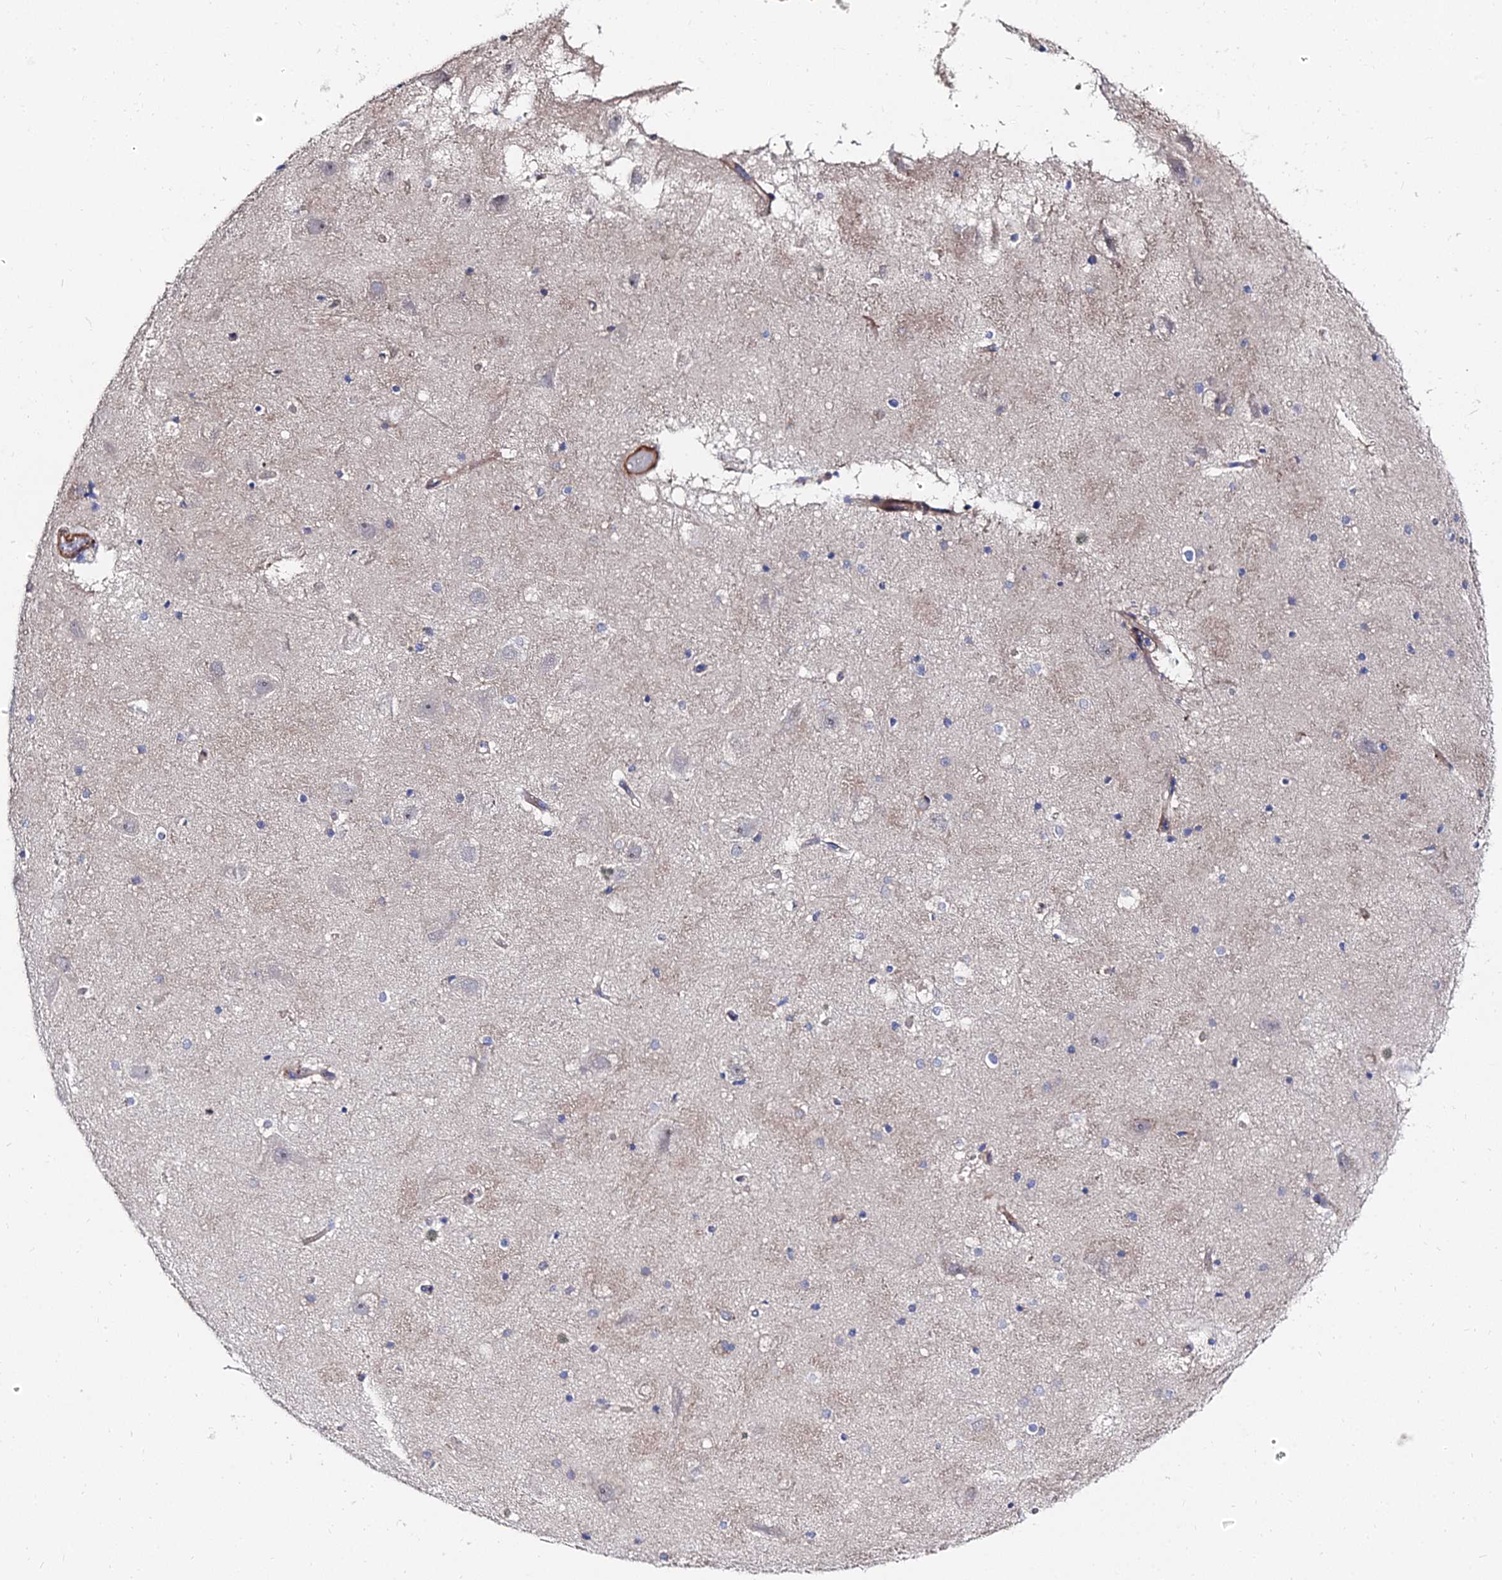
{"staining": {"intensity": "negative", "quantity": "none", "location": "none"}, "tissue": "hippocampus", "cell_type": "Glial cells", "image_type": "normal", "snomed": [{"axis": "morphology", "description": "Normal tissue, NOS"}, {"axis": "topography", "description": "Hippocampus"}], "caption": "High power microscopy micrograph of an IHC micrograph of benign hippocampus, revealing no significant expression in glial cells. (DAB immunohistochemistry visualized using brightfield microscopy, high magnification).", "gene": "BORCS8", "patient": {"sex": "female", "age": 52}}